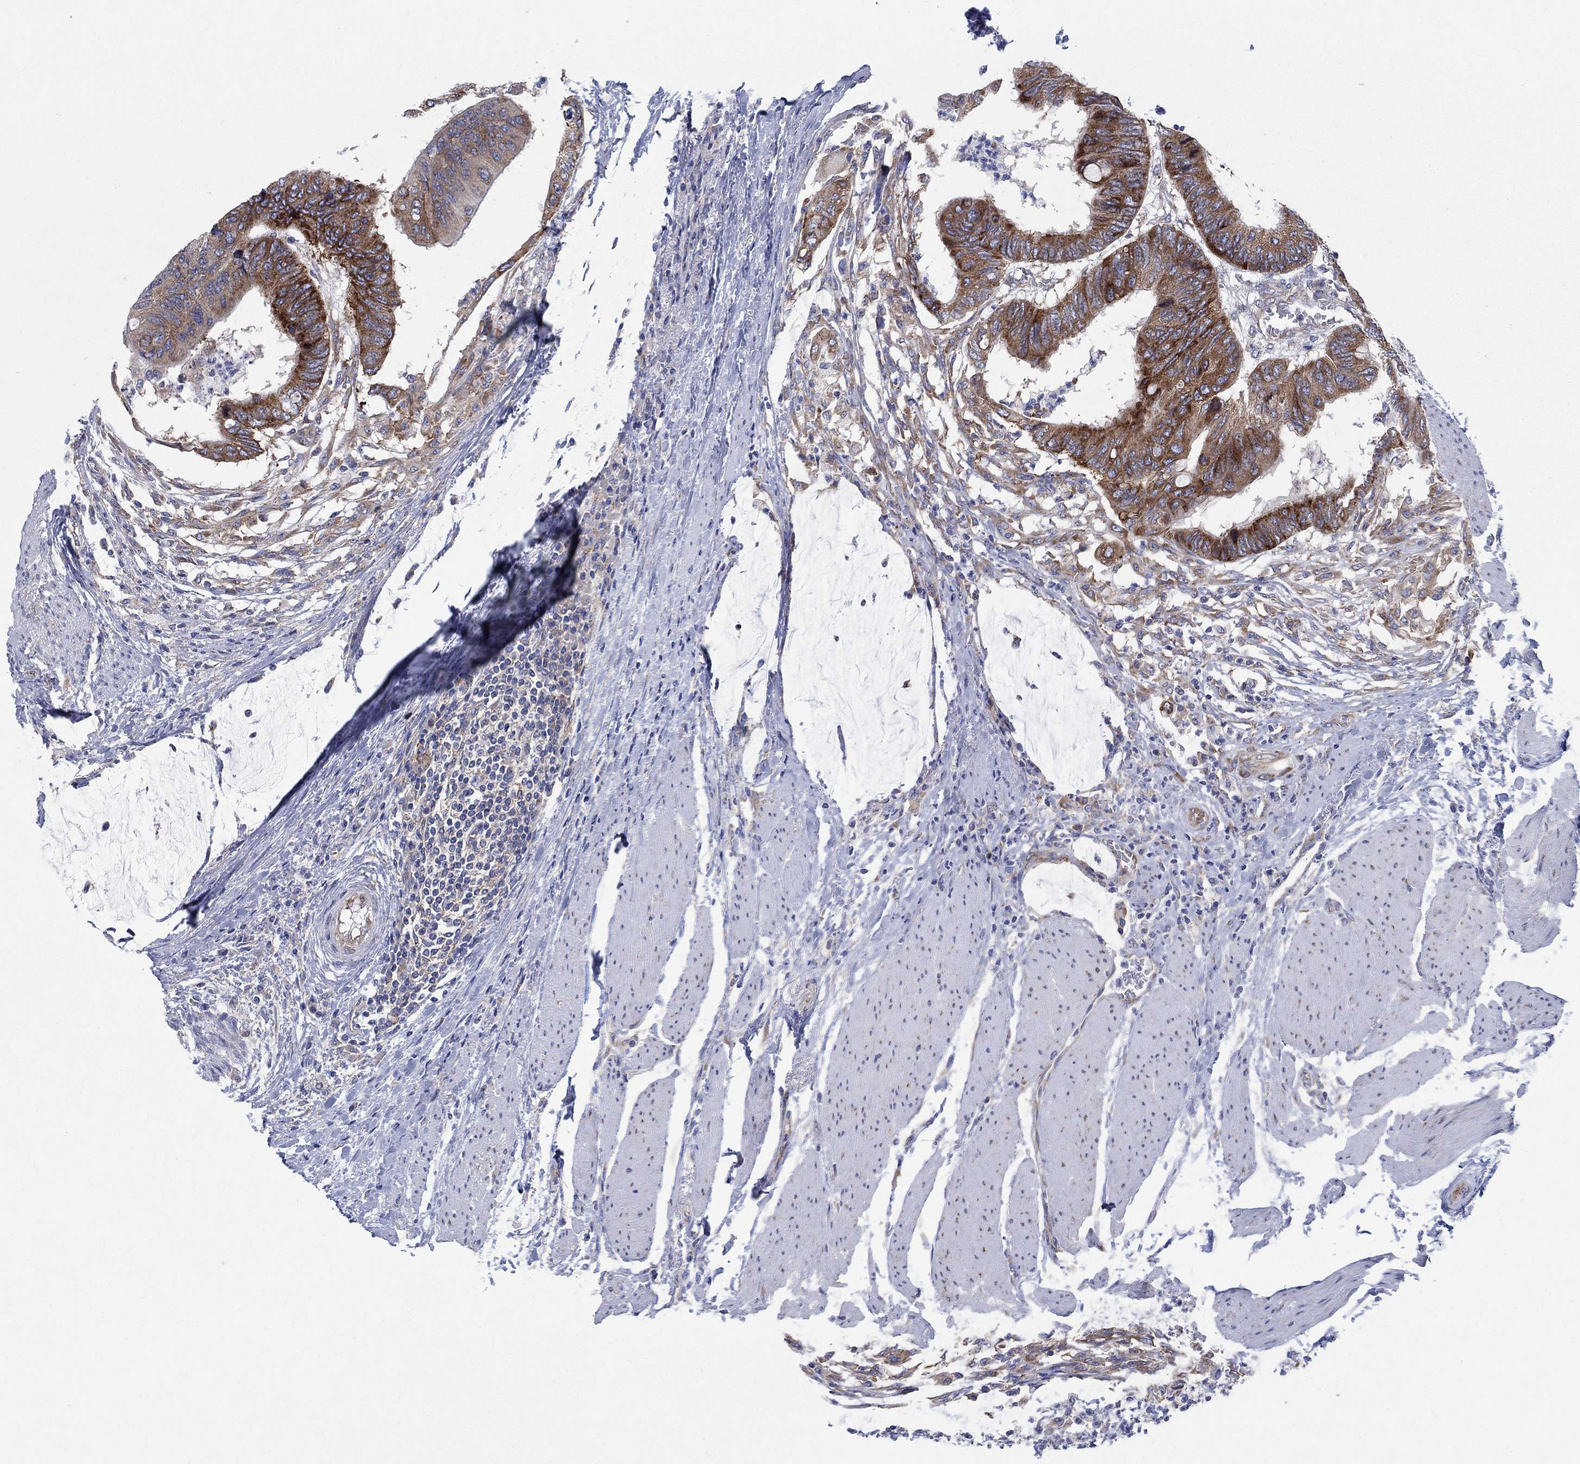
{"staining": {"intensity": "strong", "quantity": "25%-75%", "location": "cytoplasmic/membranous"}, "tissue": "colorectal cancer", "cell_type": "Tumor cells", "image_type": "cancer", "snomed": [{"axis": "morphology", "description": "Normal tissue, NOS"}, {"axis": "morphology", "description": "Adenocarcinoma, NOS"}, {"axis": "topography", "description": "Rectum"}, {"axis": "topography", "description": "Peripheral nerve tissue"}], "caption": "A brown stain shows strong cytoplasmic/membranous staining of a protein in colorectal cancer tumor cells.", "gene": "TMEM59", "patient": {"sex": "male", "age": 92}}